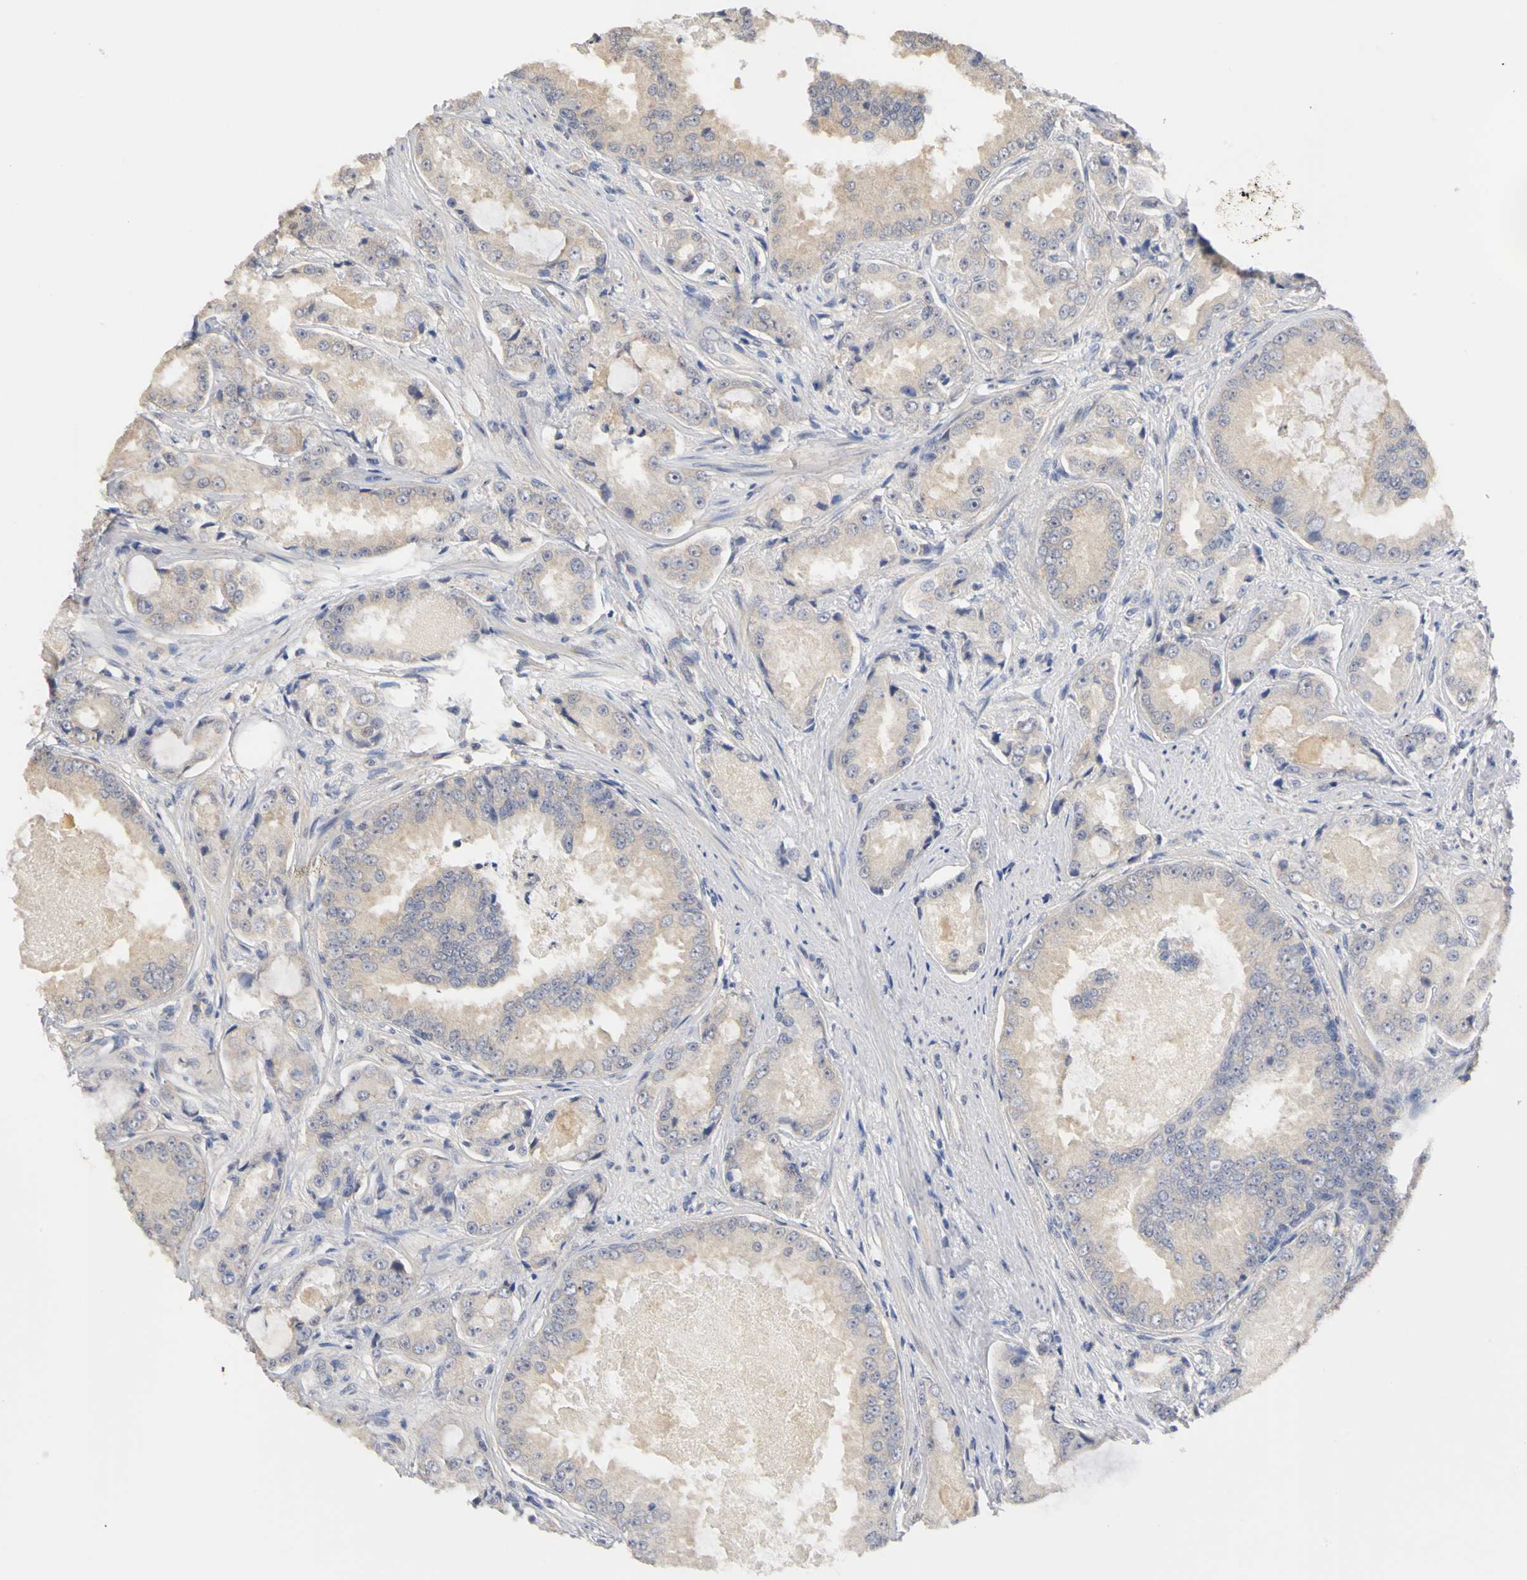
{"staining": {"intensity": "weak", "quantity": ">75%", "location": "cytoplasmic/membranous"}, "tissue": "prostate cancer", "cell_type": "Tumor cells", "image_type": "cancer", "snomed": [{"axis": "morphology", "description": "Adenocarcinoma, High grade"}, {"axis": "topography", "description": "Prostate"}], "caption": "Prostate cancer (adenocarcinoma (high-grade)) stained with DAB (3,3'-diaminobenzidine) immunohistochemistry shows low levels of weak cytoplasmic/membranous positivity in approximately >75% of tumor cells. The staining is performed using DAB (3,3'-diaminobenzidine) brown chromogen to label protein expression. The nuclei are counter-stained blue using hematoxylin.", "gene": "PGR", "patient": {"sex": "male", "age": 73}}